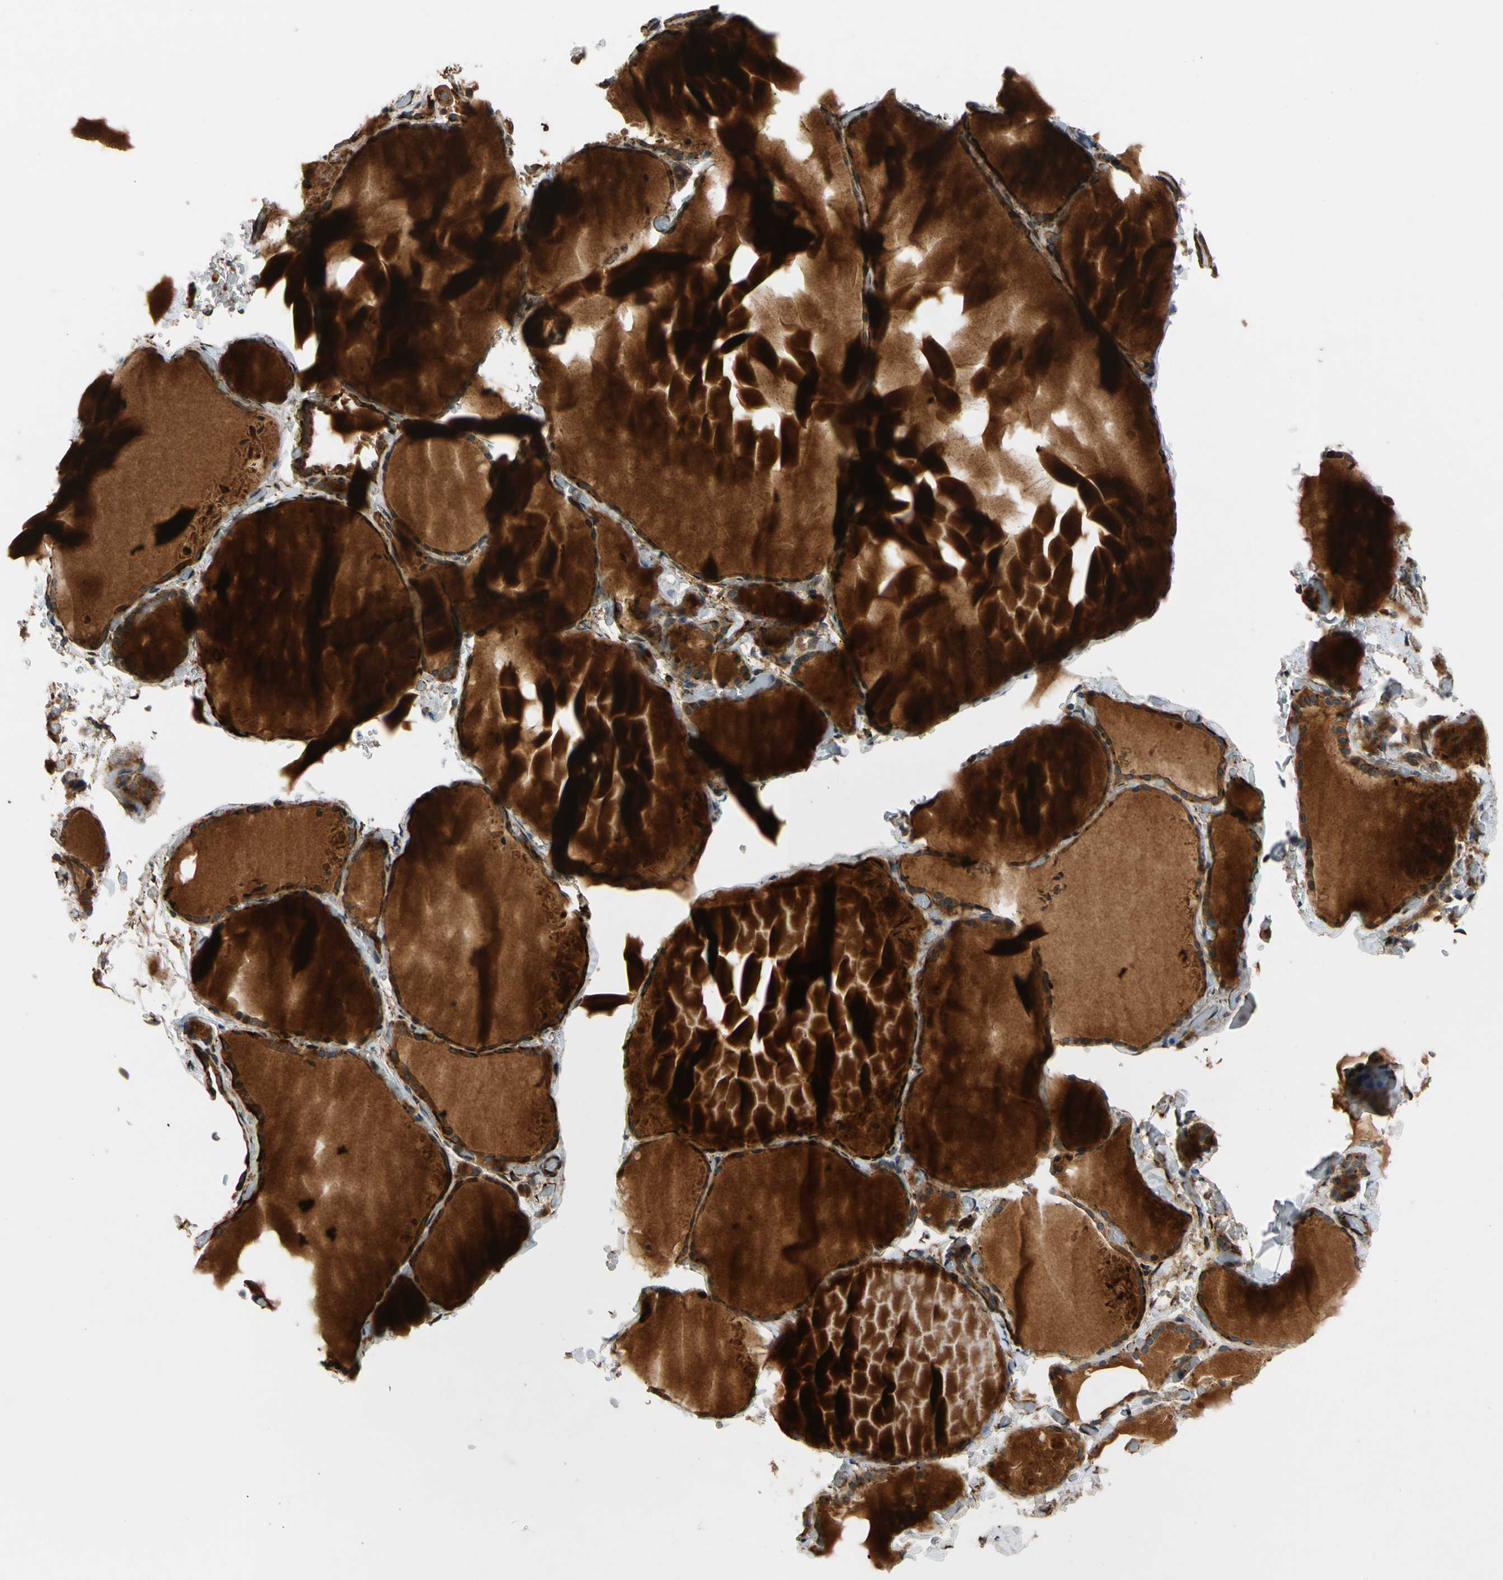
{"staining": {"intensity": "weak", "quantity": "25%-75%", "location": "cytoplasmic/membranous"}, "tissue": "thyroid gland", "cell_type": "Glandular cells", "image_type": "normal", "snomed": [{"axis": "morphology", "description": "Normal tissue, NOS"}, {"axis": "topography", "description": "Thyroid gland"}], "caption": "IHC image of unremarkable thyroid gland stained for a protein (brown), which demonstrates low levels of weak cytoplasmic/membranous expression in approximately 25%-75% of glandular cells.", "gene": "FGD6", "patient": {"sex": "female", "age": 22}}